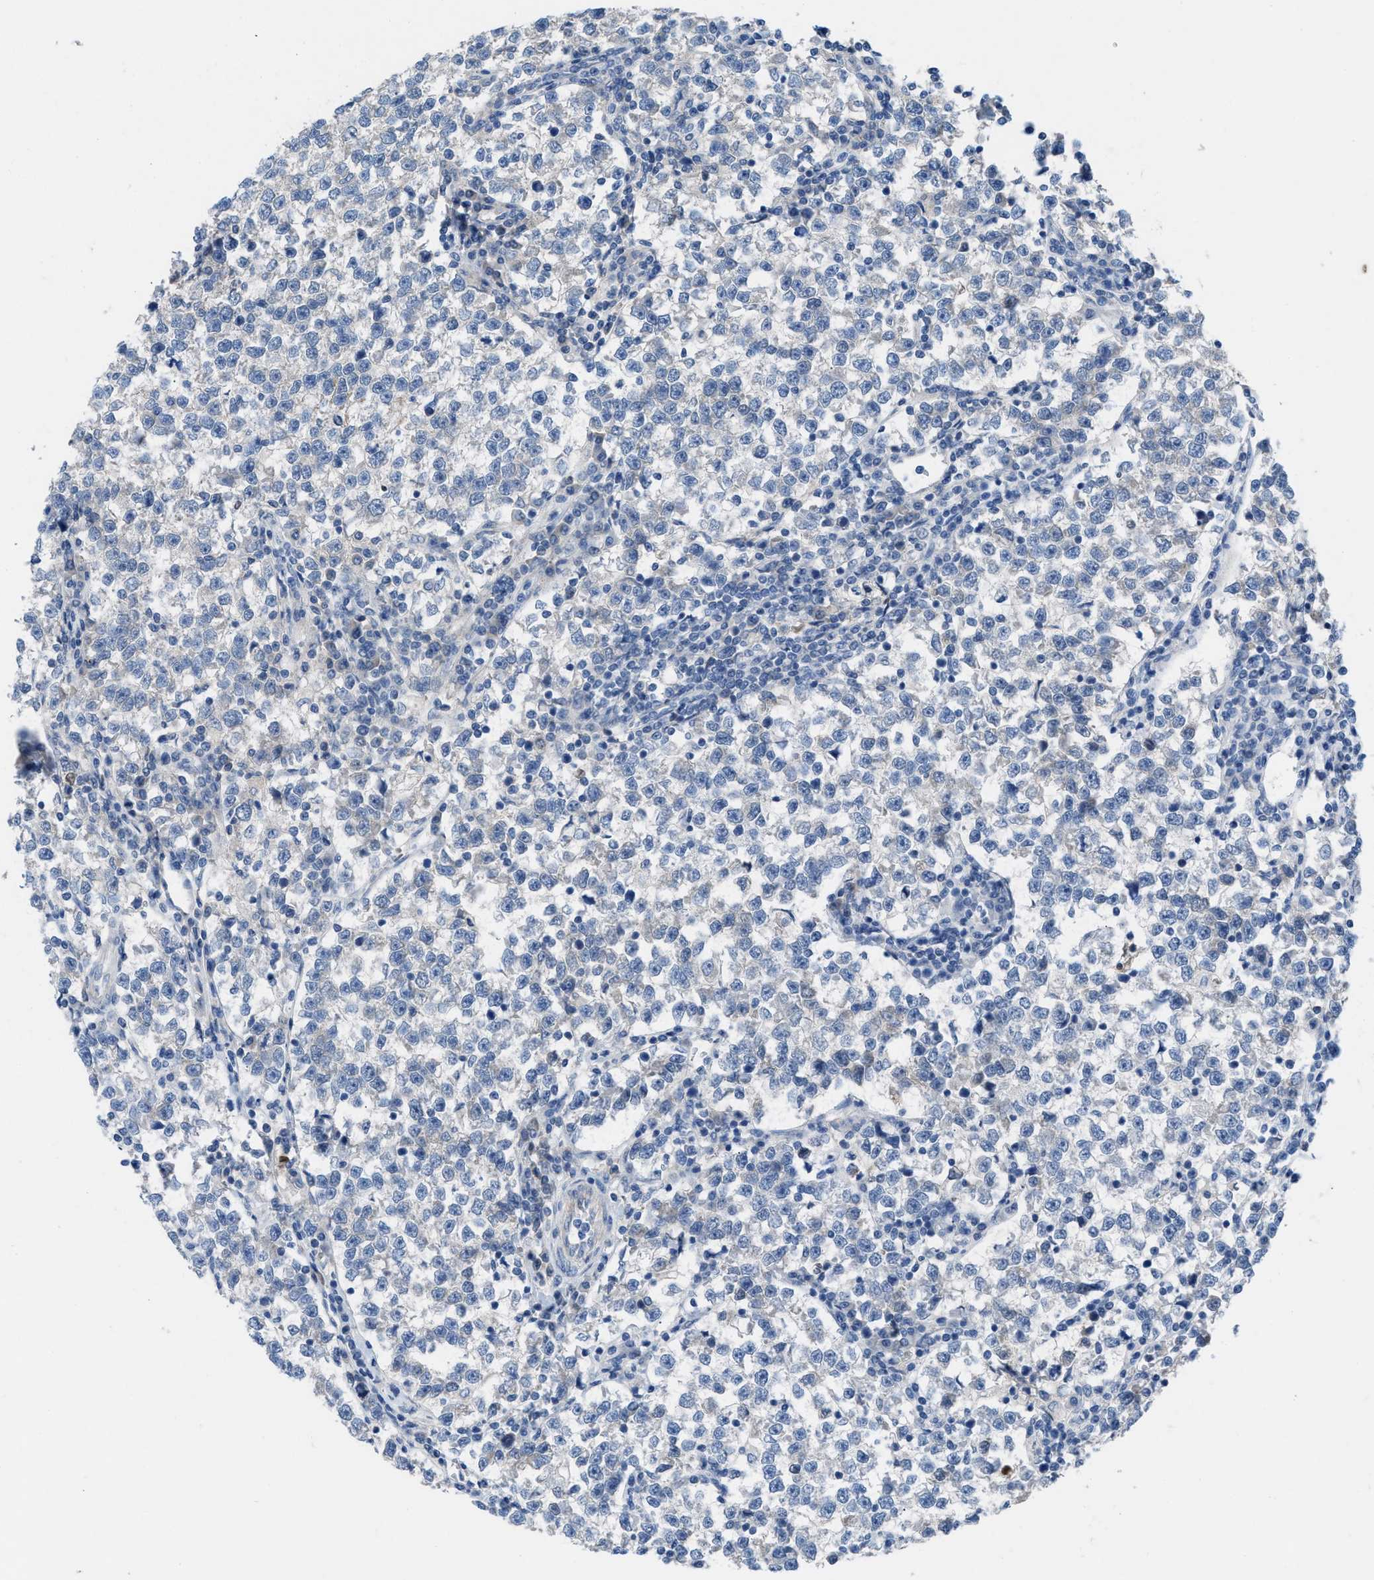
{"staining": {"intensity": "negative", "quantity": "none", "location": "none"}, "tissue": "testis cancer", "cell_type": "Tumor cells", "image_type": "cancer", "snomed": [{"axis": "morphology", "description": "Normal tissue, NOS"}, {"axis": "morphology", "description": "Seminoma, NOS"}, {"axis": "topography", "description": "Testis"}], "caption": "Immunohistochemical staining of human testis cancer (seminoma) displays no significant positivity in tumor cells.", "gene": "HPX", "patient": {"sex": "male", "age": 43}}